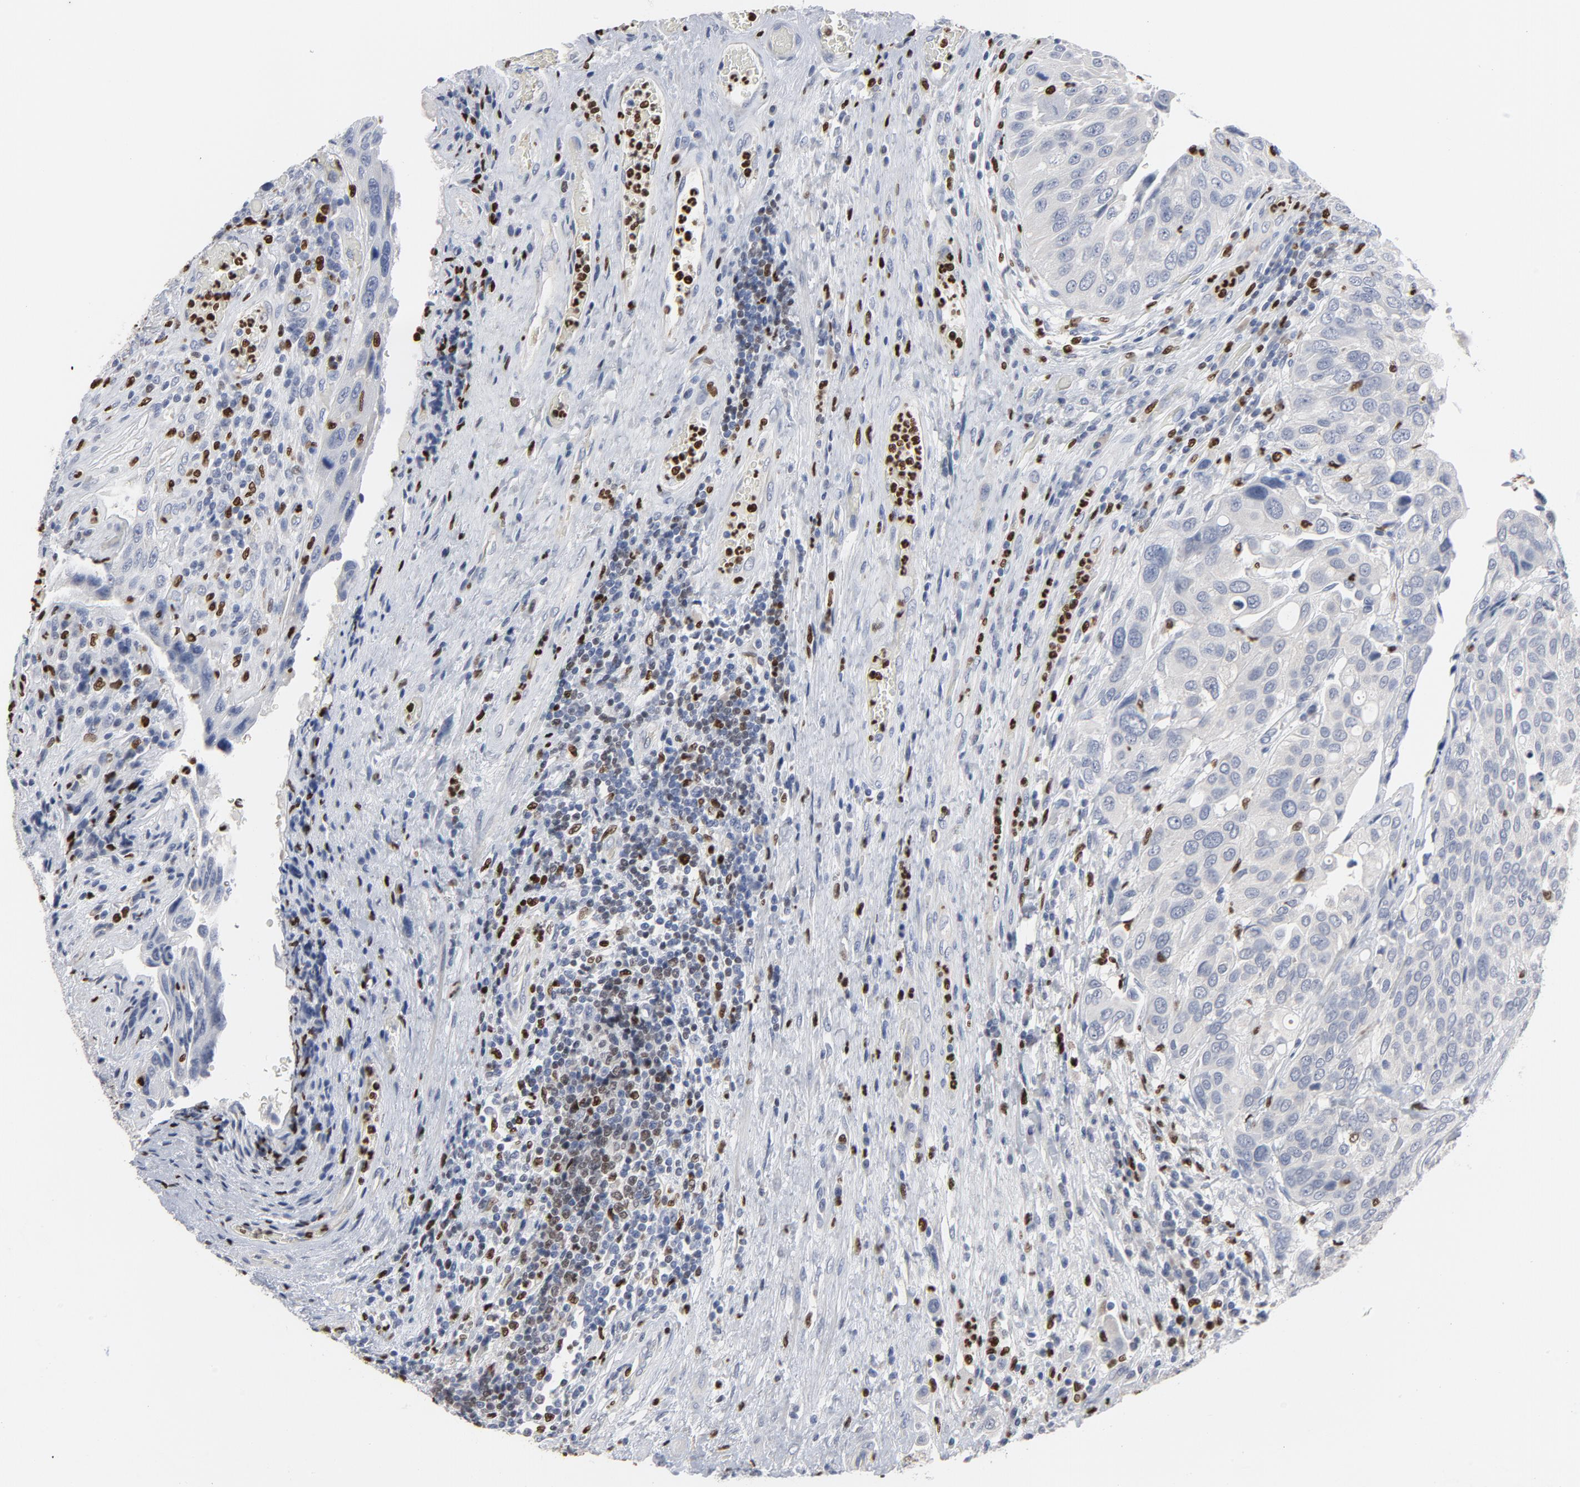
{"staining": {"intensity": "negative", "quantity": "none", "location": "none"}, "tissue": "urothelial cancer", "cell_type": "Tumor cells", "image_type": "cancer", "snomed": [{"axis": "morphology", "description": "Urothelial carcinoma, High grade"}, {"axis": "topography", "description": "Urinary bladder"}], "caption": "Human high-grade urothelial carcinoma stained for a protein using immunohistochemistry displays no staining in tumor cells.", "gene": "SPI1", "patient": {"sex": "male", "age": 50}}